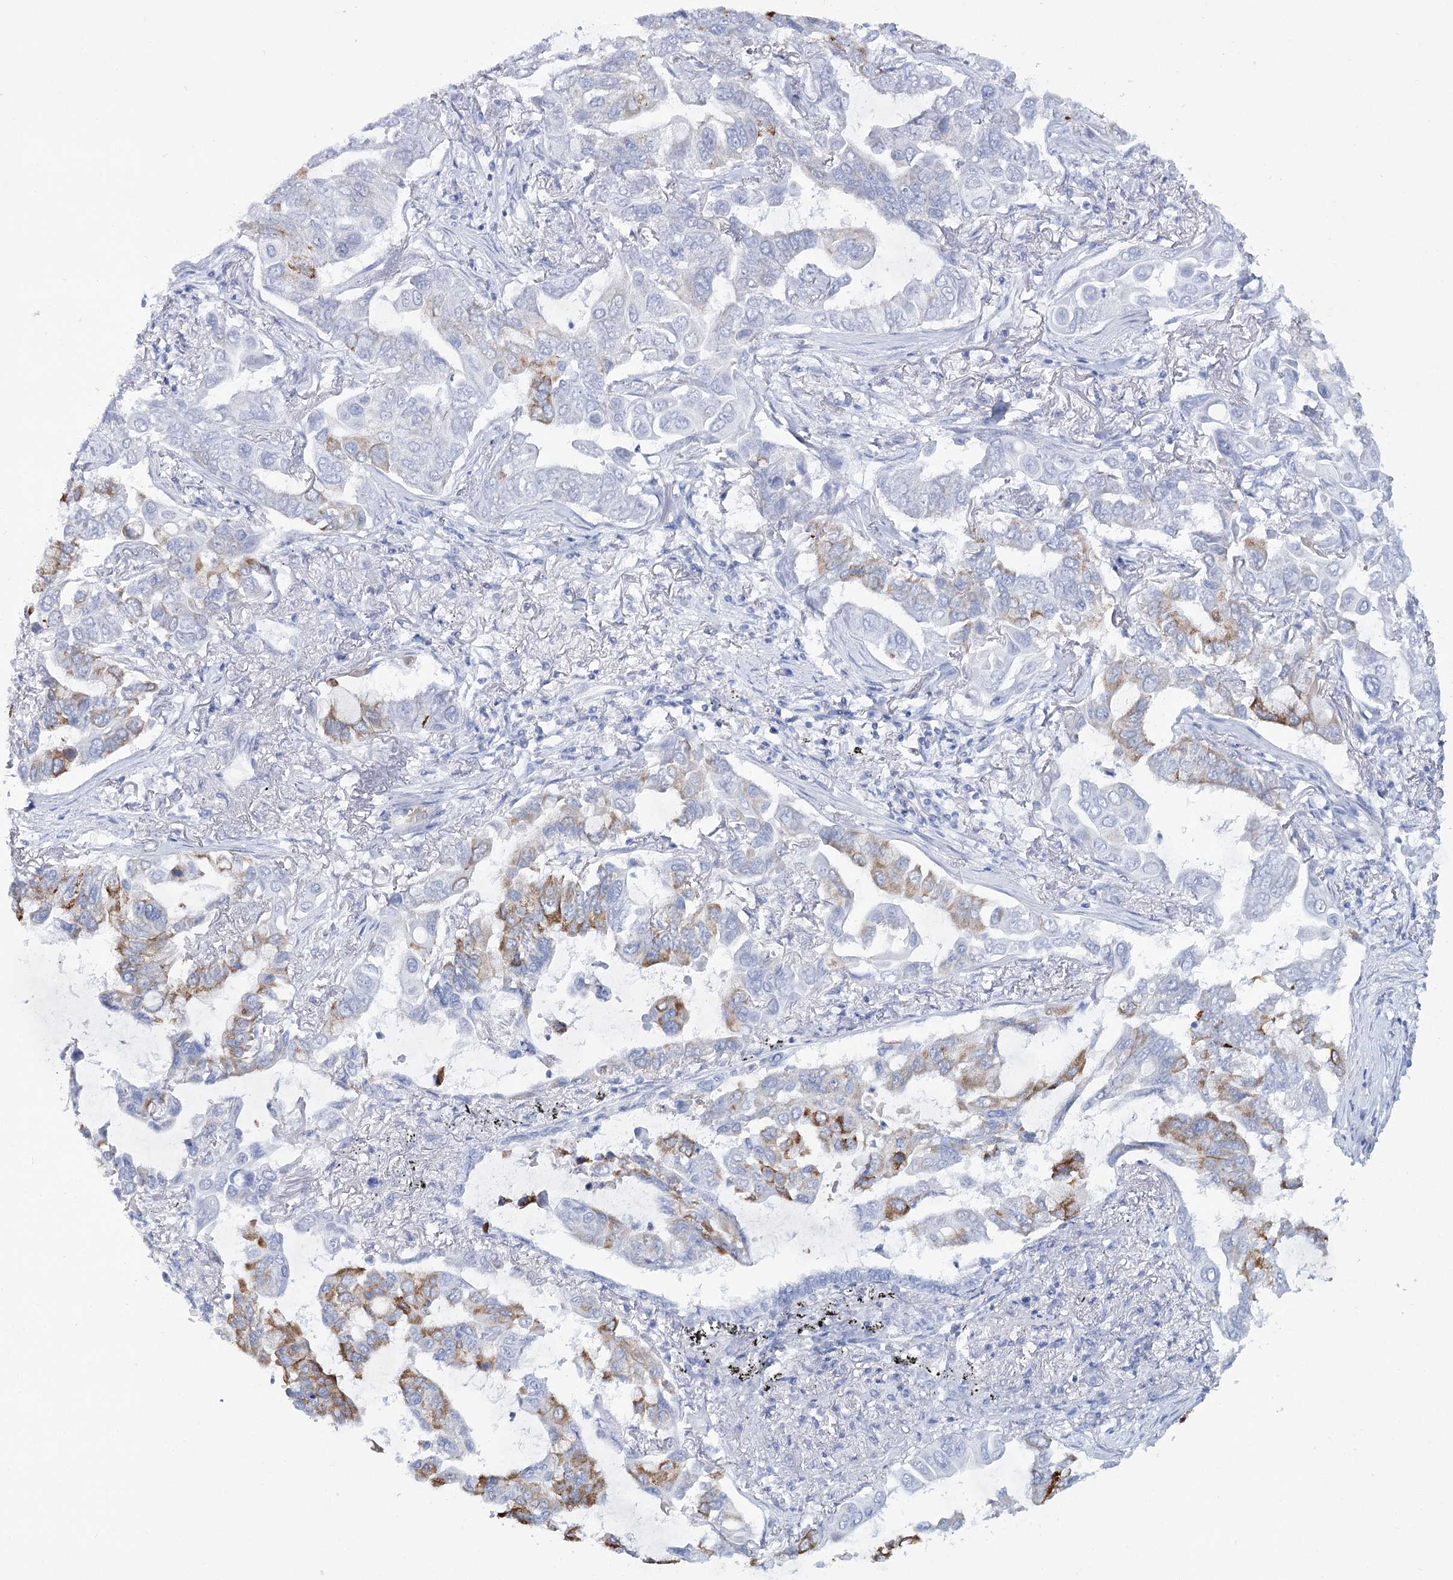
{"staining": {"intensity": "moderate", "quantity": "<25%", "location": "cytoplasmic/membranous"}, "tissue": "lung cancer", "cell_type": "Tumor cells", "image_type": "cancer", "snomed": [{"axis": "morphology", "description": "Adenocarcinoma, NOS"}, {"axis": "topography", "description": "Lung"}], "caption": "Immunohistochemical staining of adenocarcinoma (lung) exhibits low levels of moderate cytoplasmic/membranous protein expression in about <25% of tumor cells. Nuclei are stained in blue.", "gene": "RNF186", "patient": {"sex": "male", "age": 64}}